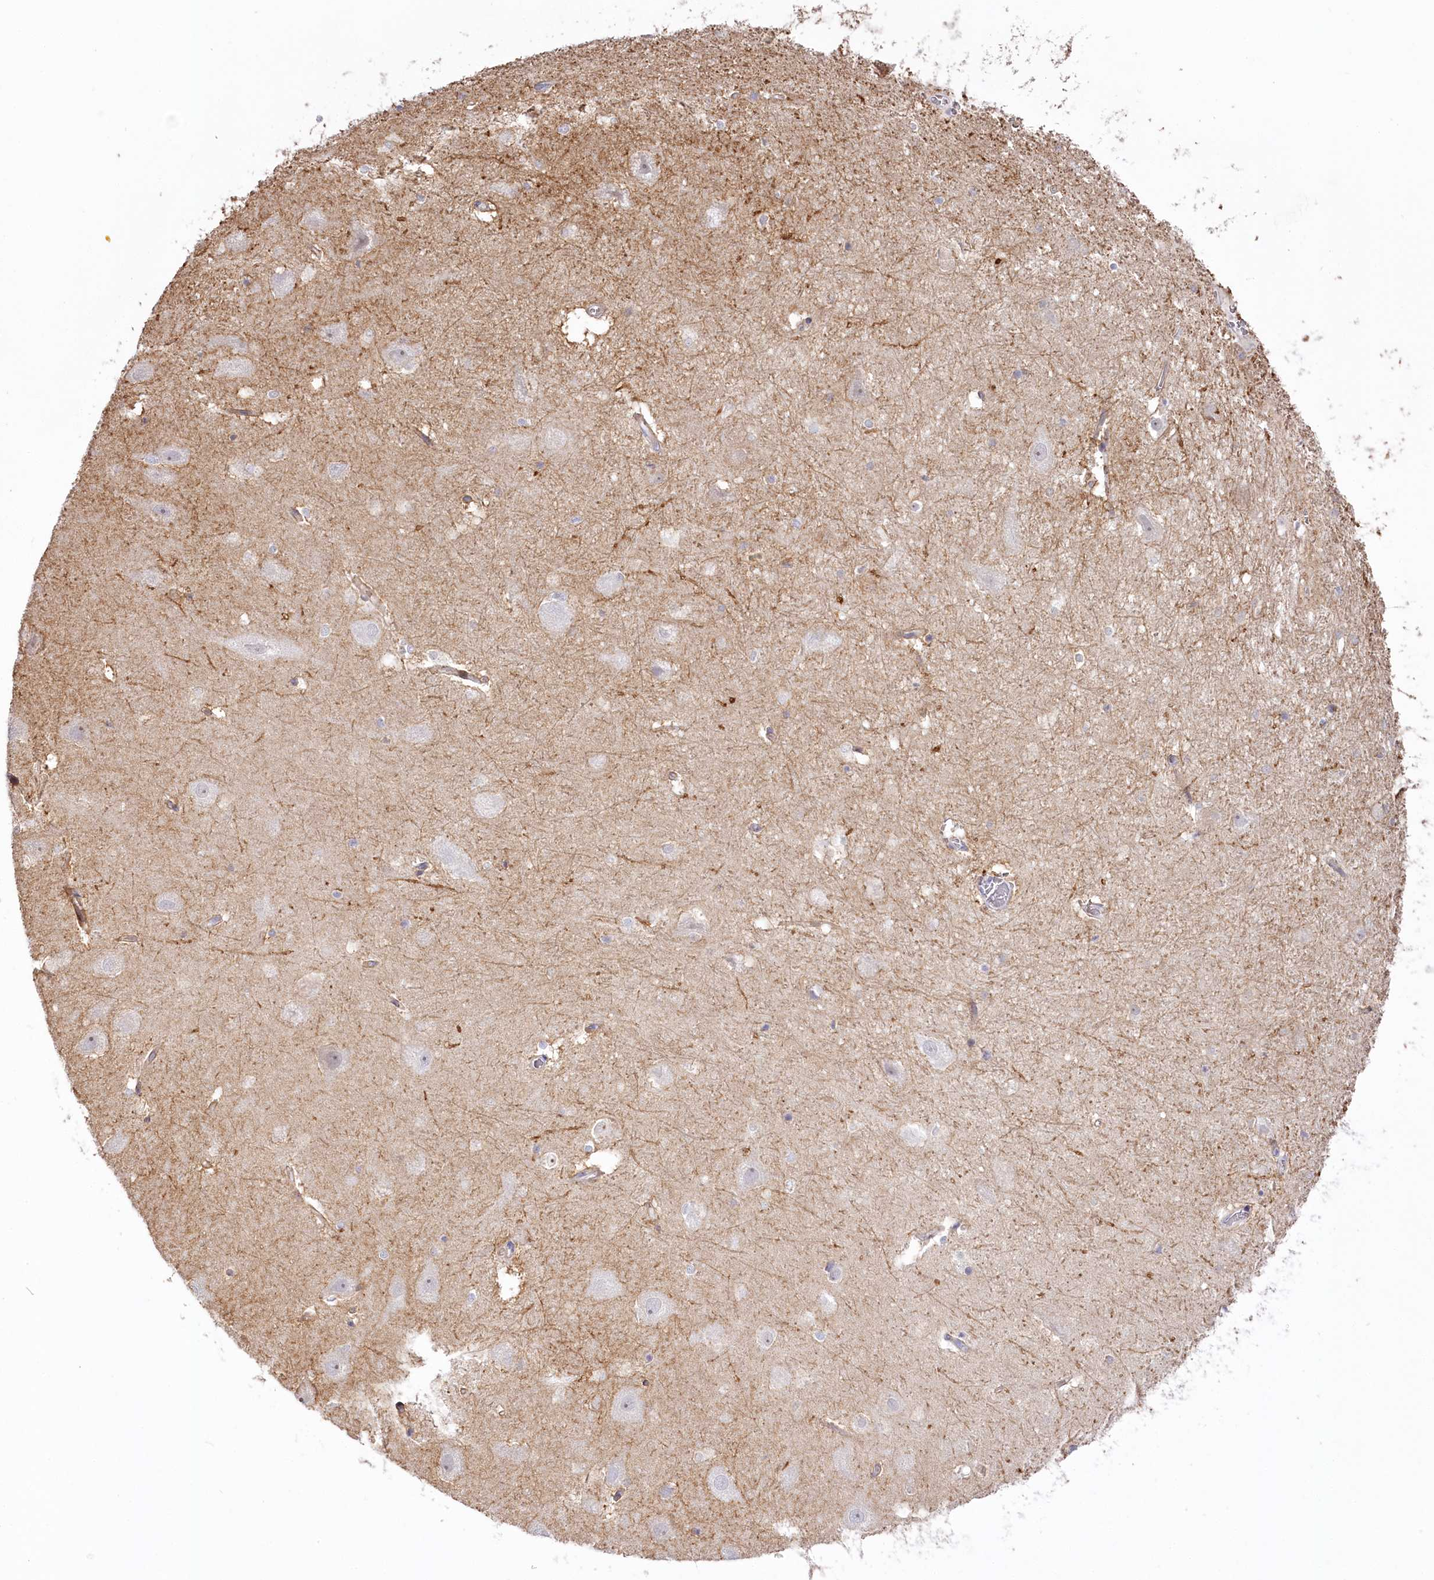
{"staining": {"intensity": "negative", "quantity": "none", "location": "none"}, "tissue": "hippocampus", "cell_type": "Glial cells", "image_type": "normal", "snomed": [{"axis": "morphology", "description": "Normal tissue, NOS"}, {"axis": "topography", "description": "Hippocampus"}], "caption": "IHC photomicrograph of unremarkable hippocampus: hippocampus stained with DAB (3,3'-diaminobenzidine) exhibits no significant protein expression in glial cells.", "gene": "SLC6A11", "patient": {"sex": "female", "age": 52}}